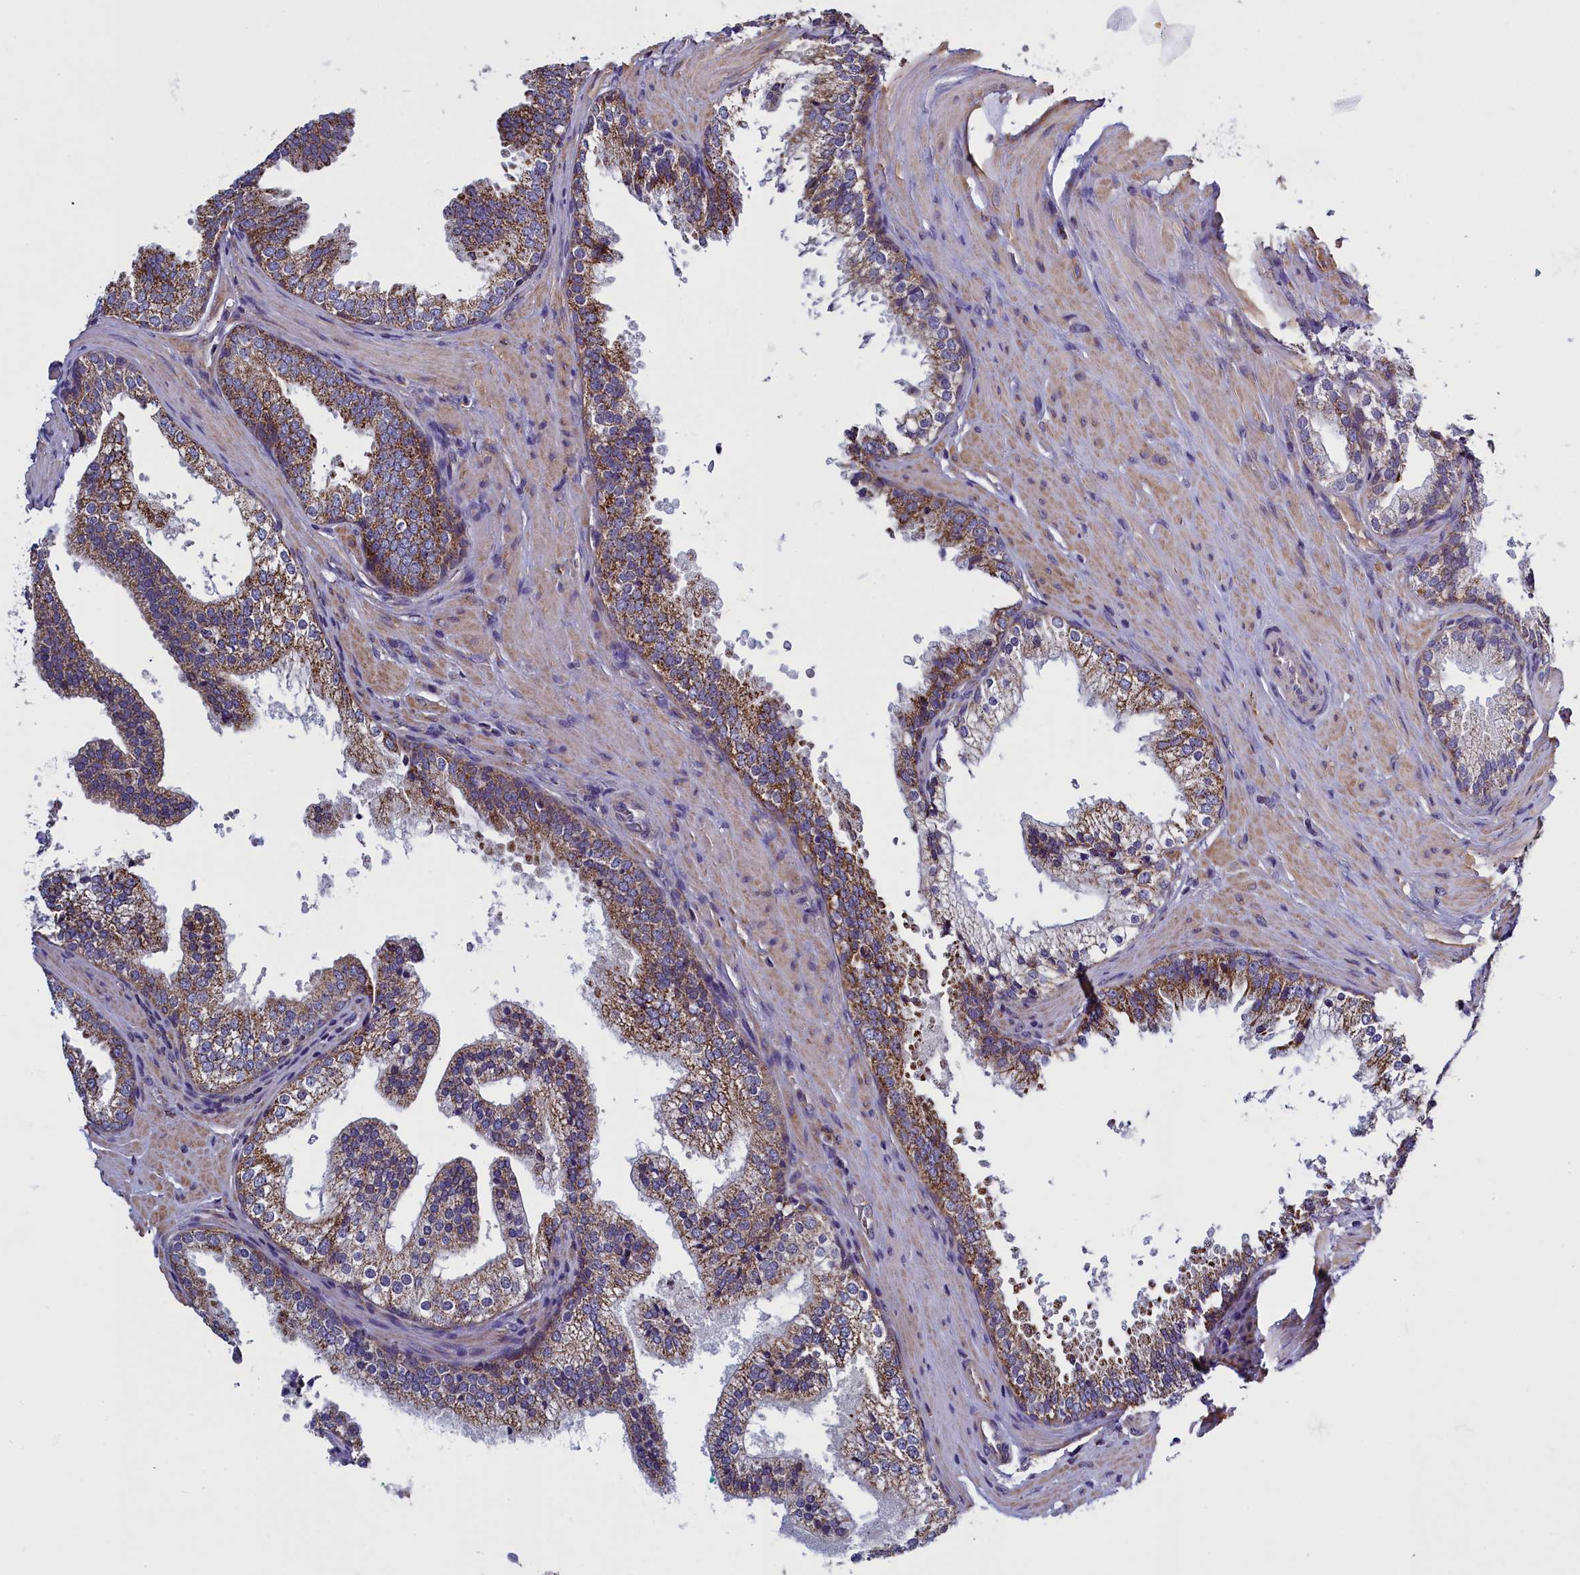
{"staining": {"intensity": "moderate", "quantity": "25%-75%", "location": "cytoplasmic/membranous"}, "tissue": "prostate", "cell_type": "Glandular cells", "image_type": "normal", "snomed": [{"axis": "morphology", "description": "Normal tissue, NOS"}, {"axis": "topography", "description": "Prostate"}], "caption": "Human prostate stained for a protein (brown) exhibits moderate cytoplasmic/membranous positive positivity in approximately 25%-75% of glandular cells.", "gene": "IFT122", "patient": {"sex": "male", "age": 60}}